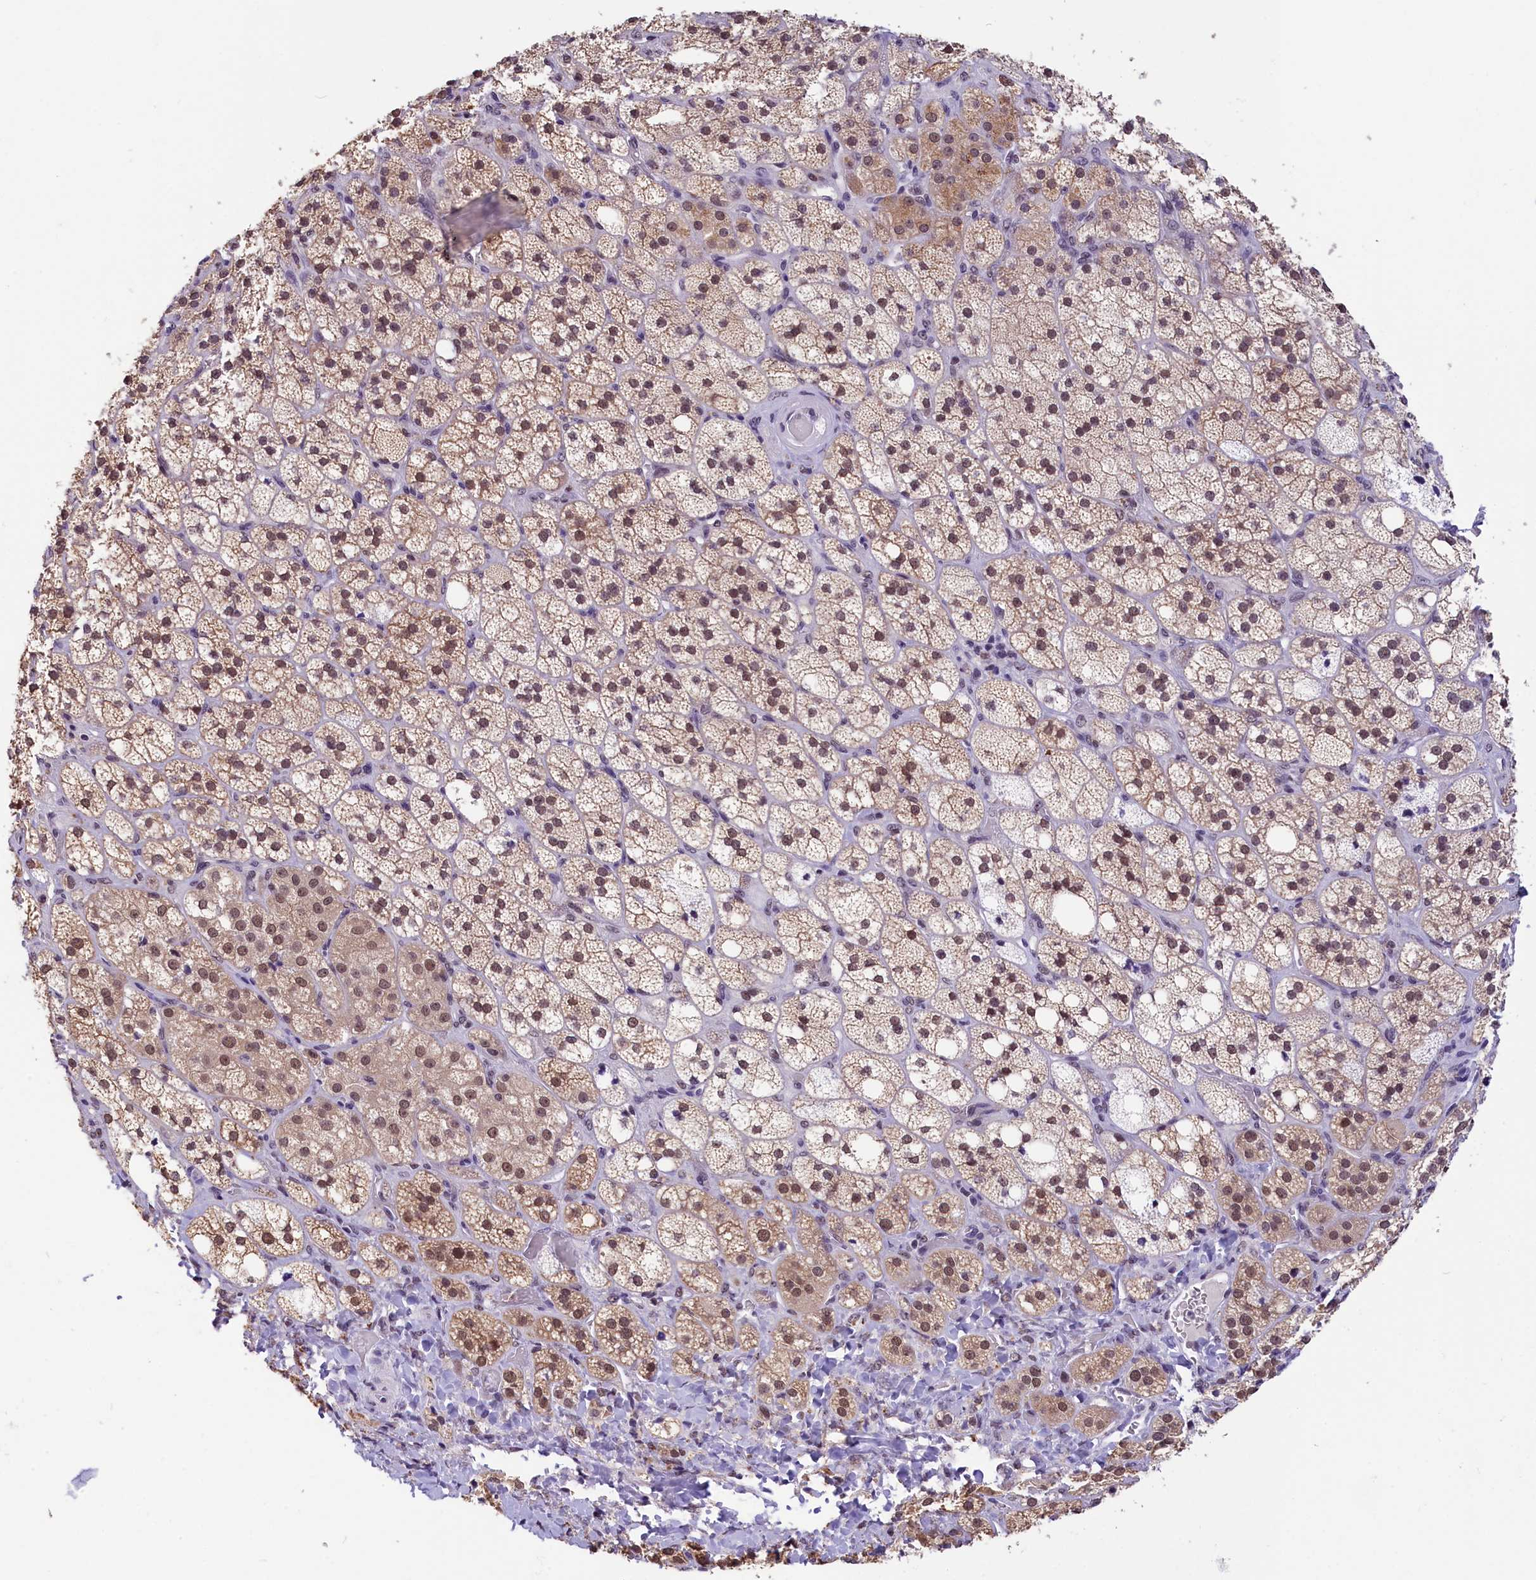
{"staining": {"intensity": "moderate", "quantity": ">75%", "location": "nuclear"}, "tissue": "adrenal gland", "cell_type": "Glandular cells", "image_type": "normal", "snomed": [{"axis": "morphology", "description": "Normal tissue, NOS"}, {"axis": "topography", "description": "Adrenal gland"}], "caption": "Moderate nuclear protein positivity is appreciated in about >75% of glandular cells in adrenal gland.", "gene": "ZC3H4", "patient": {"sex": "male", "age": 61}}